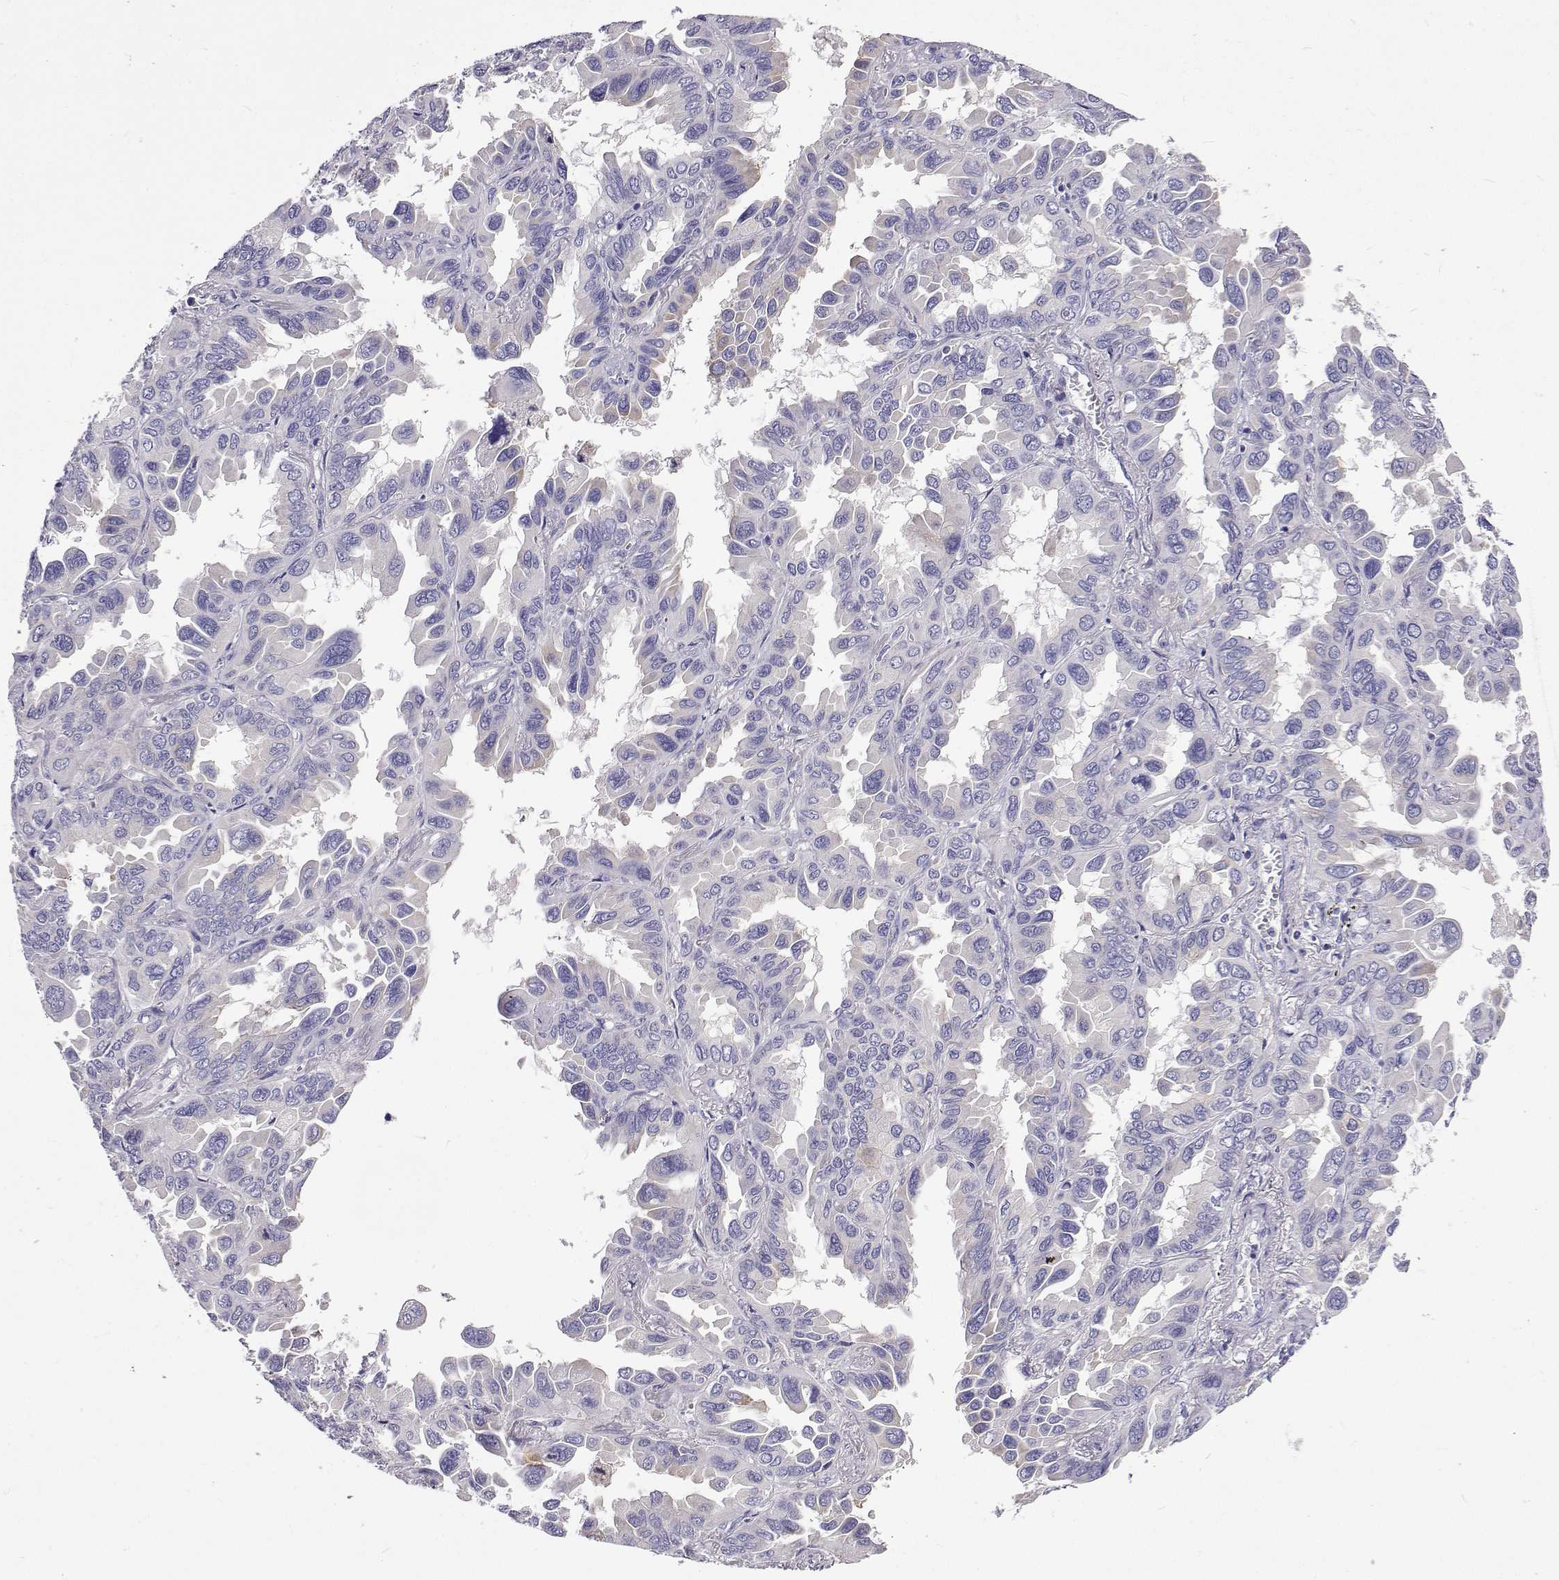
{"staining": {"intensity": "negative", "quantity": "none", "location": "none"}, "tissue": "lung cancer", "cell_type": "Tumor cells", "image_type": "cancer", "snomed": [{"axis": "morphology", "description": "Adenocarcinoma, NOS"}, {"axis": "topography", "description": "Lung"}], "caption": "Lung cancer was stained to show a protein in brown. There is no significant positivity in tumor cells.", "gene": "LHFPL7", "patient": {"sex": "male", "age": 64}}